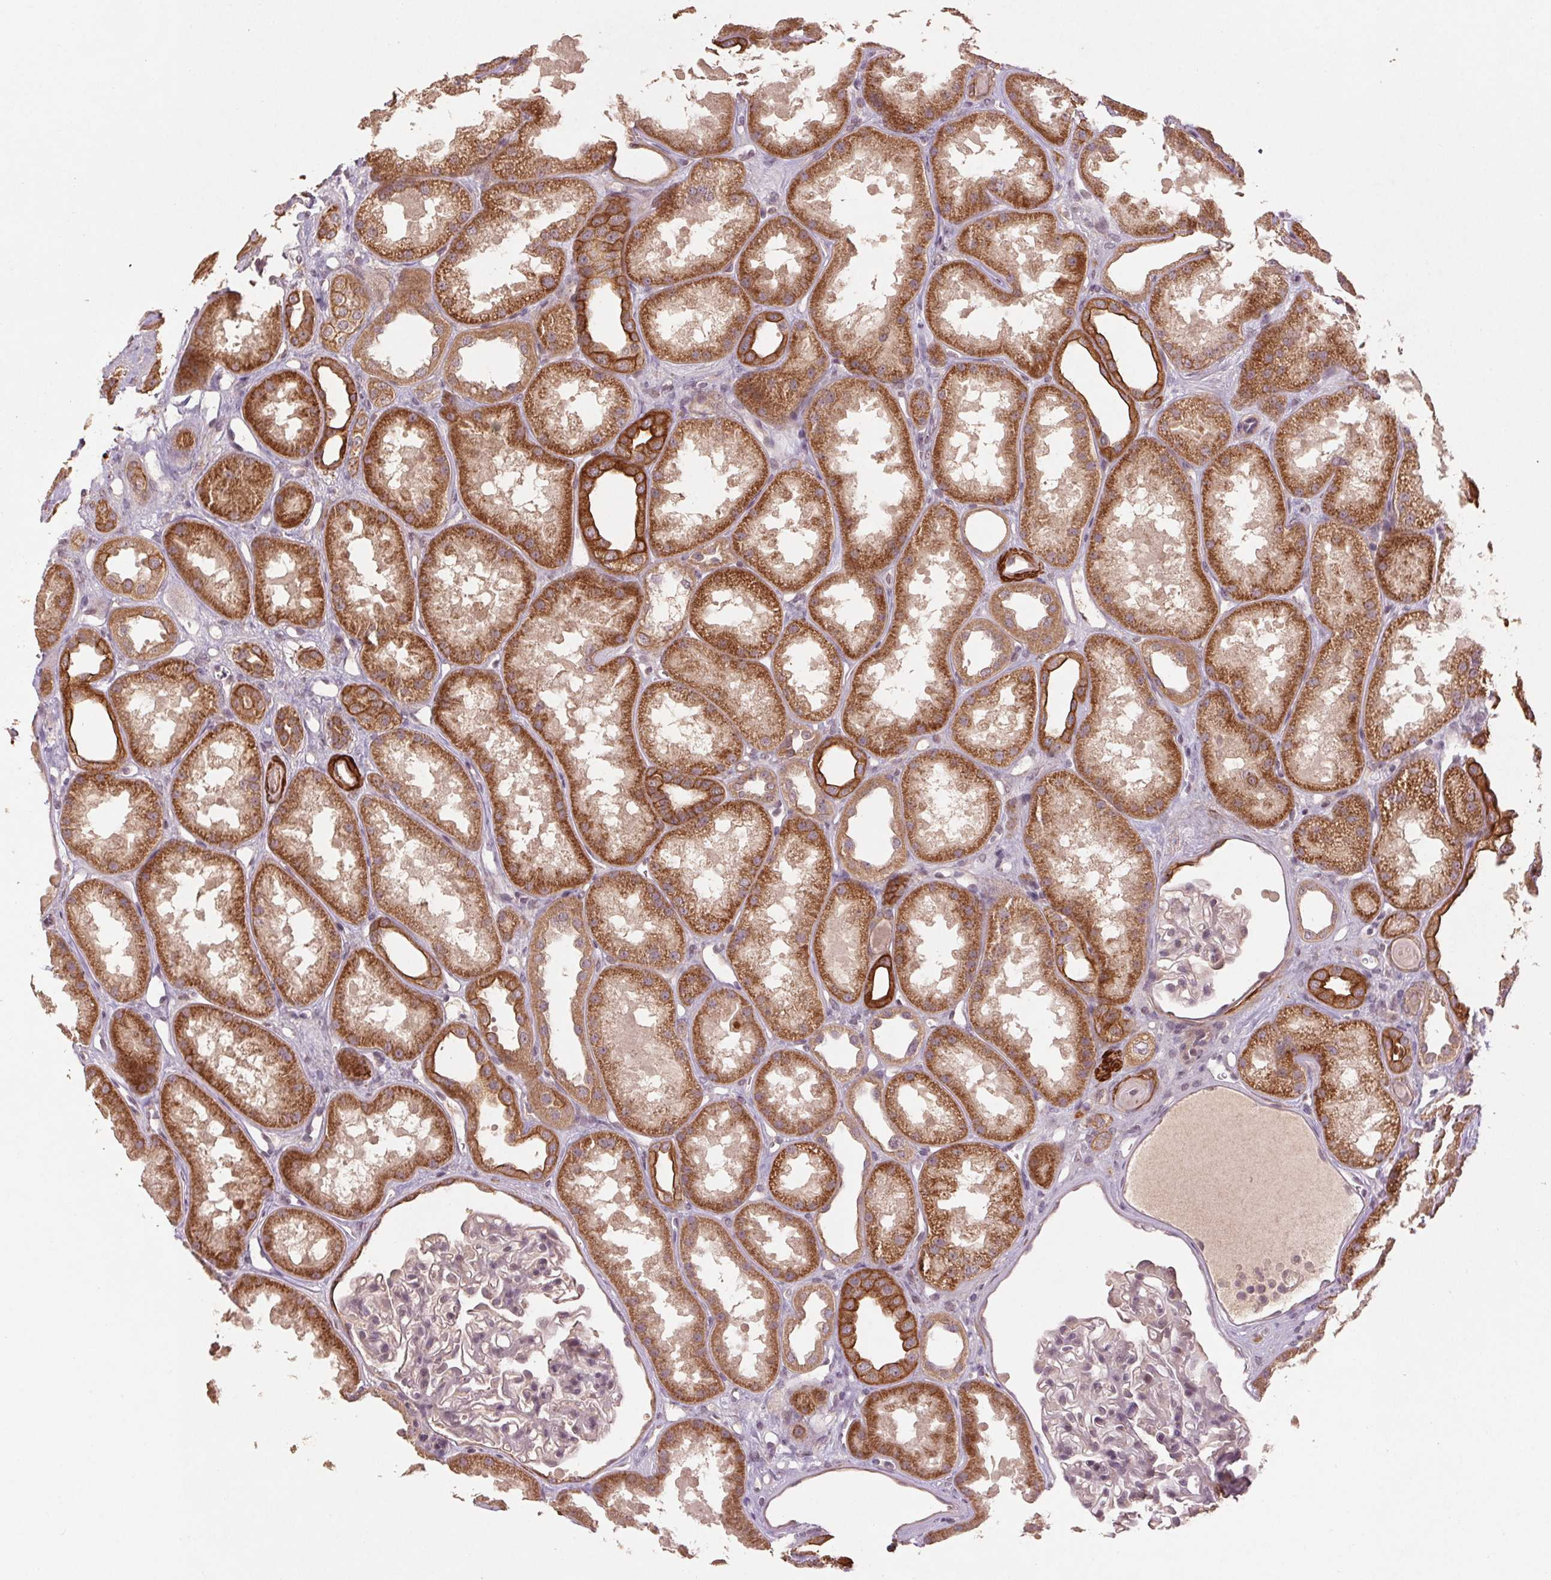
{"staining": {"intensity": "weak", "quantity": "<25%", "location": "cytoplasmic/membranous"}, "tissue": "kidney", "cell_type": "Cells in glomeruli", "image_type": "normal", "snomed": [{"axis": "morphology", "description": "Normal tissue, NOS"}, {"axis": "topography", "description": "Kidney"}], "caption": "A high-resolution histopathology image shows immunohistochemistry staining of benign kidney, which displays no significant positivity in cells in glomeruli.", "gene": "SMLR1", "patient": {"sex": "male", "age": 61}}